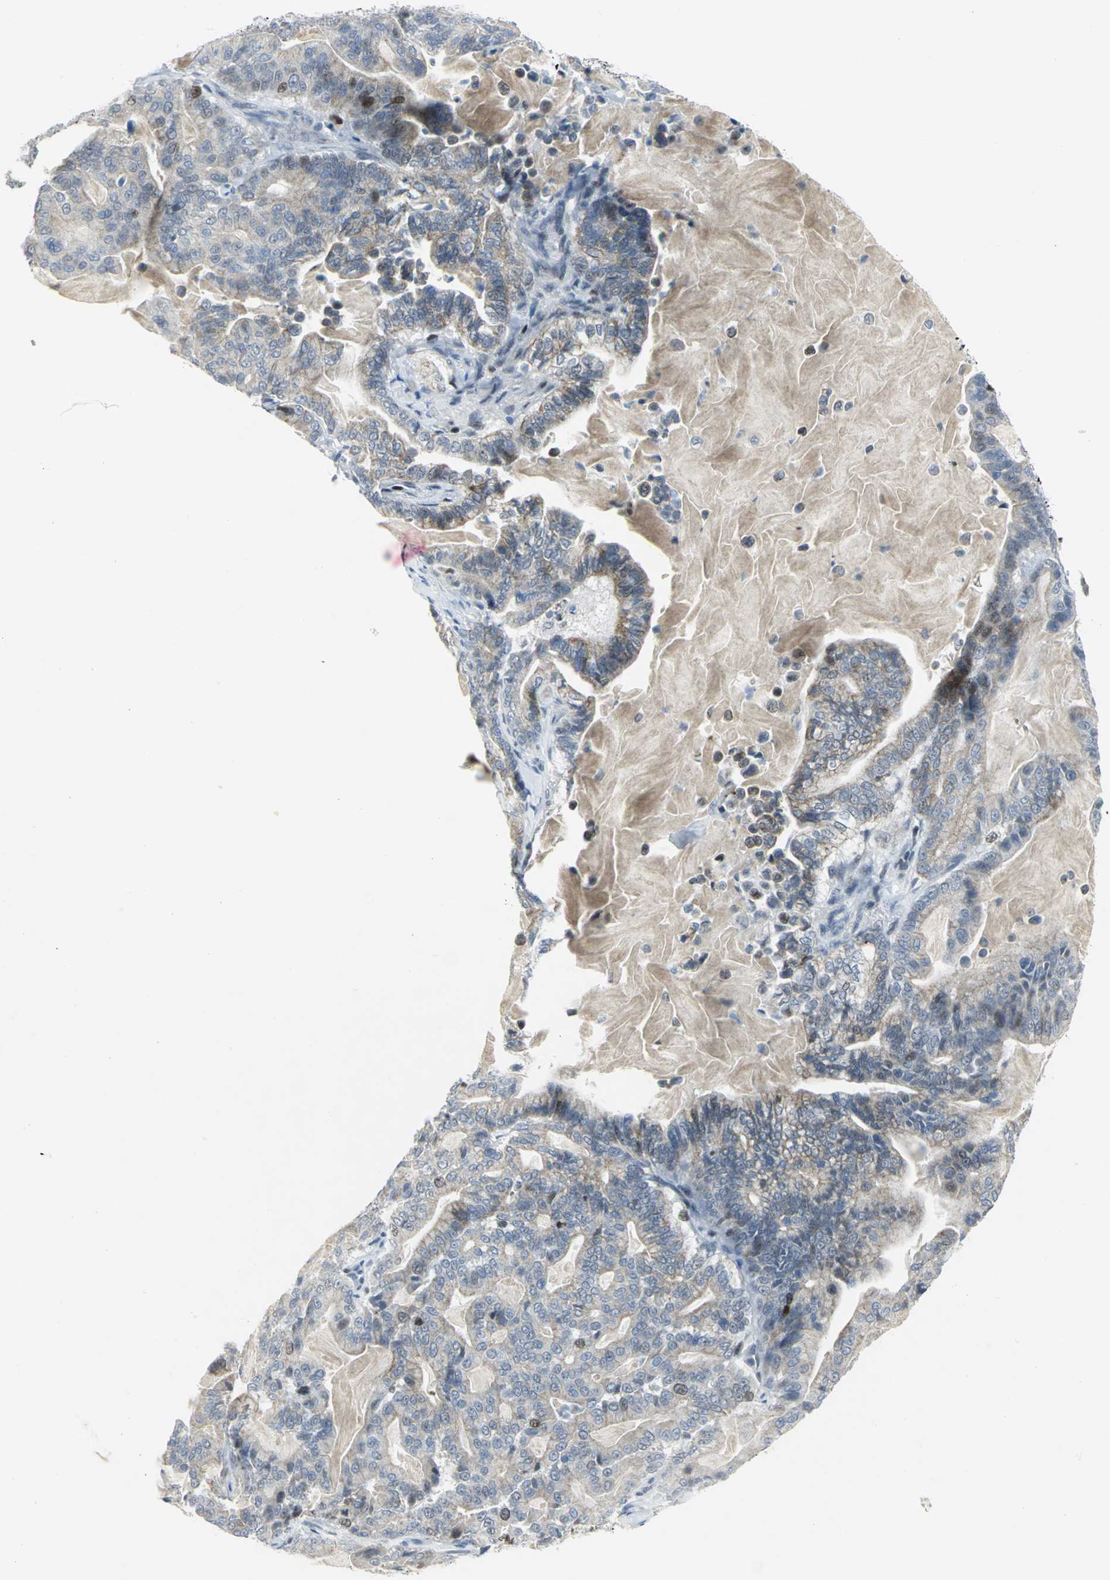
{"staining": {"intensity": "moderate", "quantity": "<25%", "location": "nuclear"}, "tissue": "pancreatic cancer", "cell_type": "Tumor cells", "image_type": "cancer", "snomed": [{"axis": "morphology", "description": "Adenocarcinoma, NOS"}, {"axis": "topography", "description": "Pancreas"}], "caption": "Protein analysis of pancreatic cancer (adenocarcinoma) tissue exhibits moderate nuclear expression in approximately <25% of tumor cells. The staining was performed using DAB, with brown indicating positive protein expression. Nuclei are stained blue with hematoxylin.", "gene": "RPA1", "patient": {"sex": "male", "age": 63}}